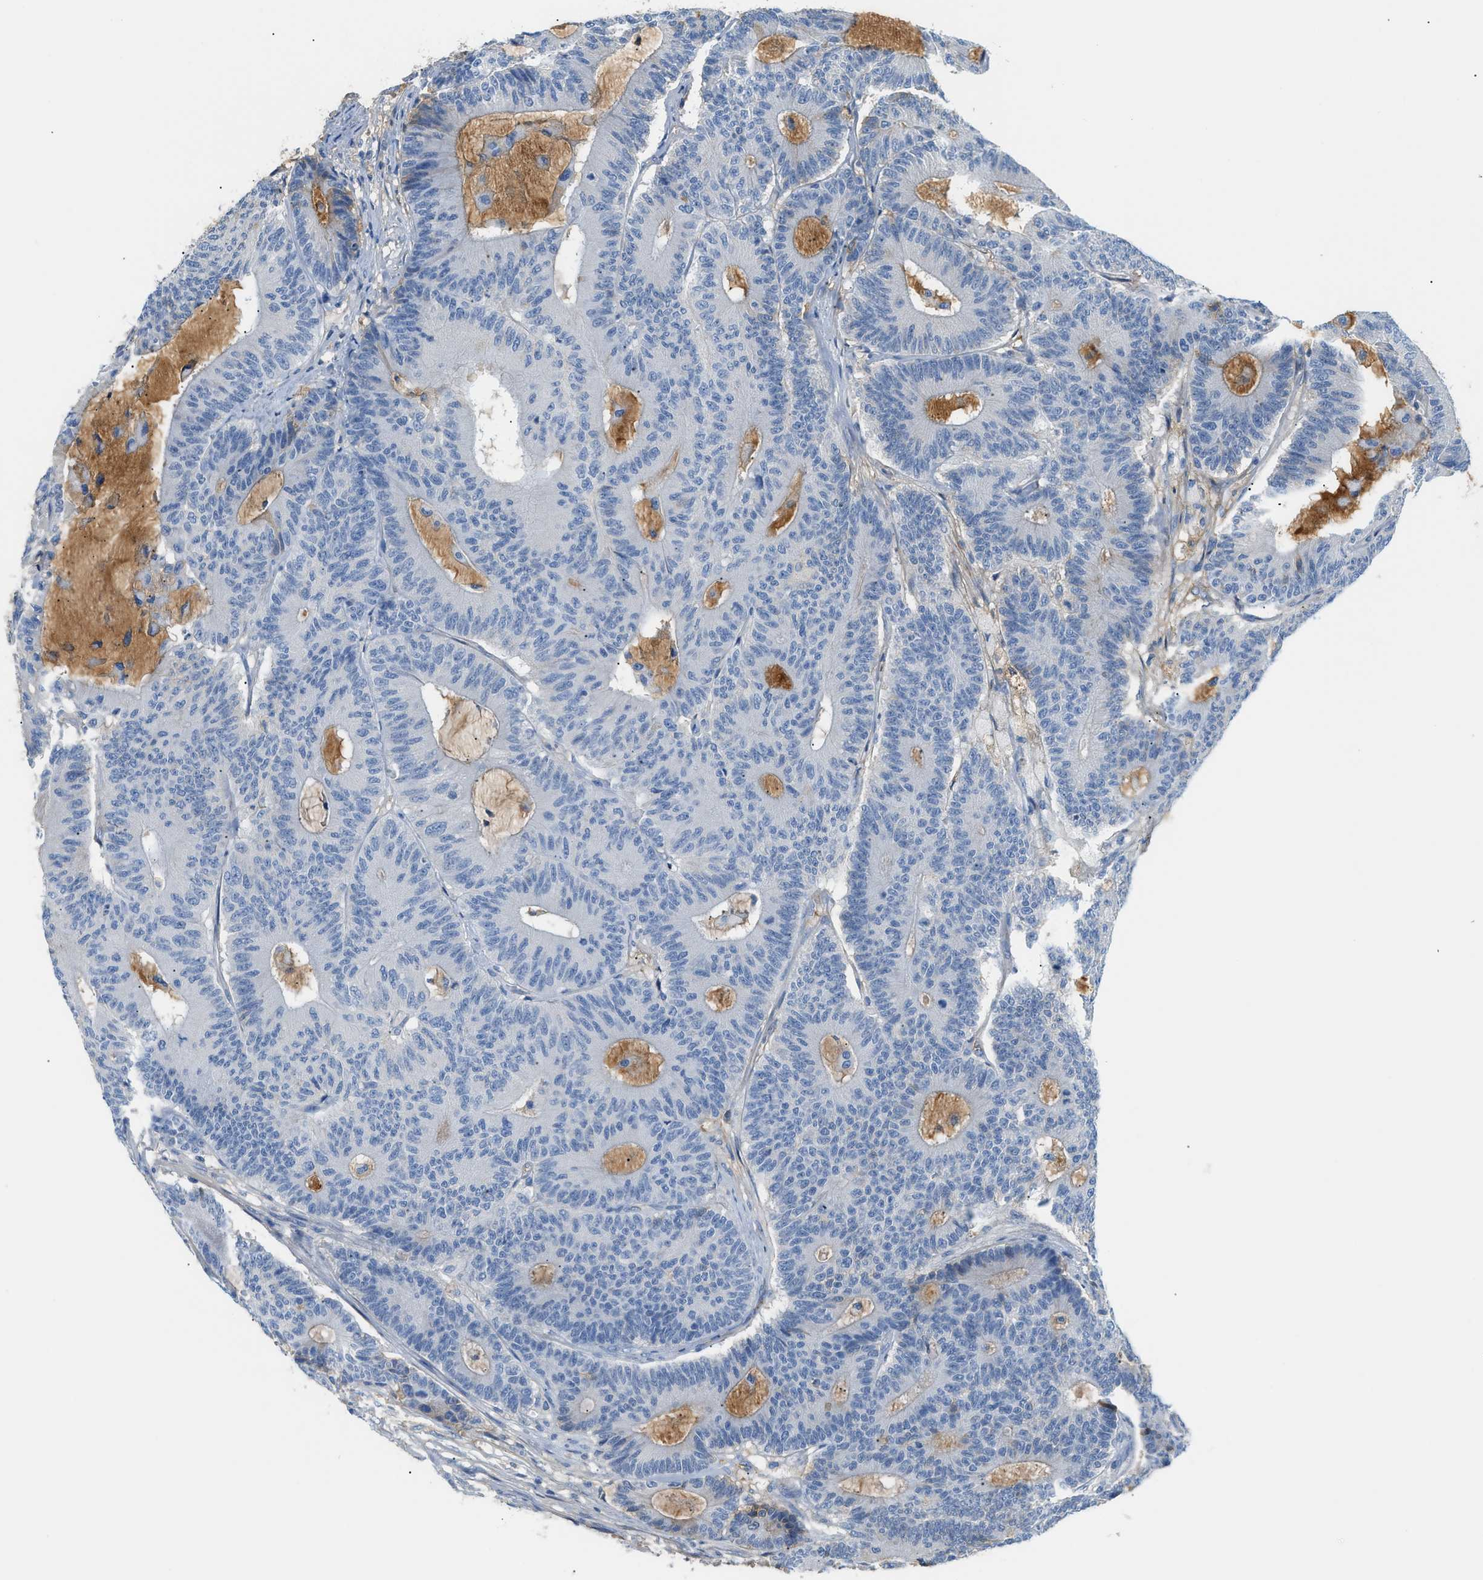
{"staining": {"intensity": "negative", "quantity": "none", "location": "none"}, "tissue": "colorectal cancer", "cell_type": "Tumor cells", "image_type": "cancer", "snomed": [{"axis": "morphology", "description": "Adenocarcinoma, NOS"}, {"axis": "topography", "description": "Colon"}], "caption": "Colorectal cancer (adenocarcinoma) stained for a protein using immunohistochemistry (IHC) reveals no positivity tumor cells.", "gene": "CFI", "patient": {"sex": "female", "age": 84}}